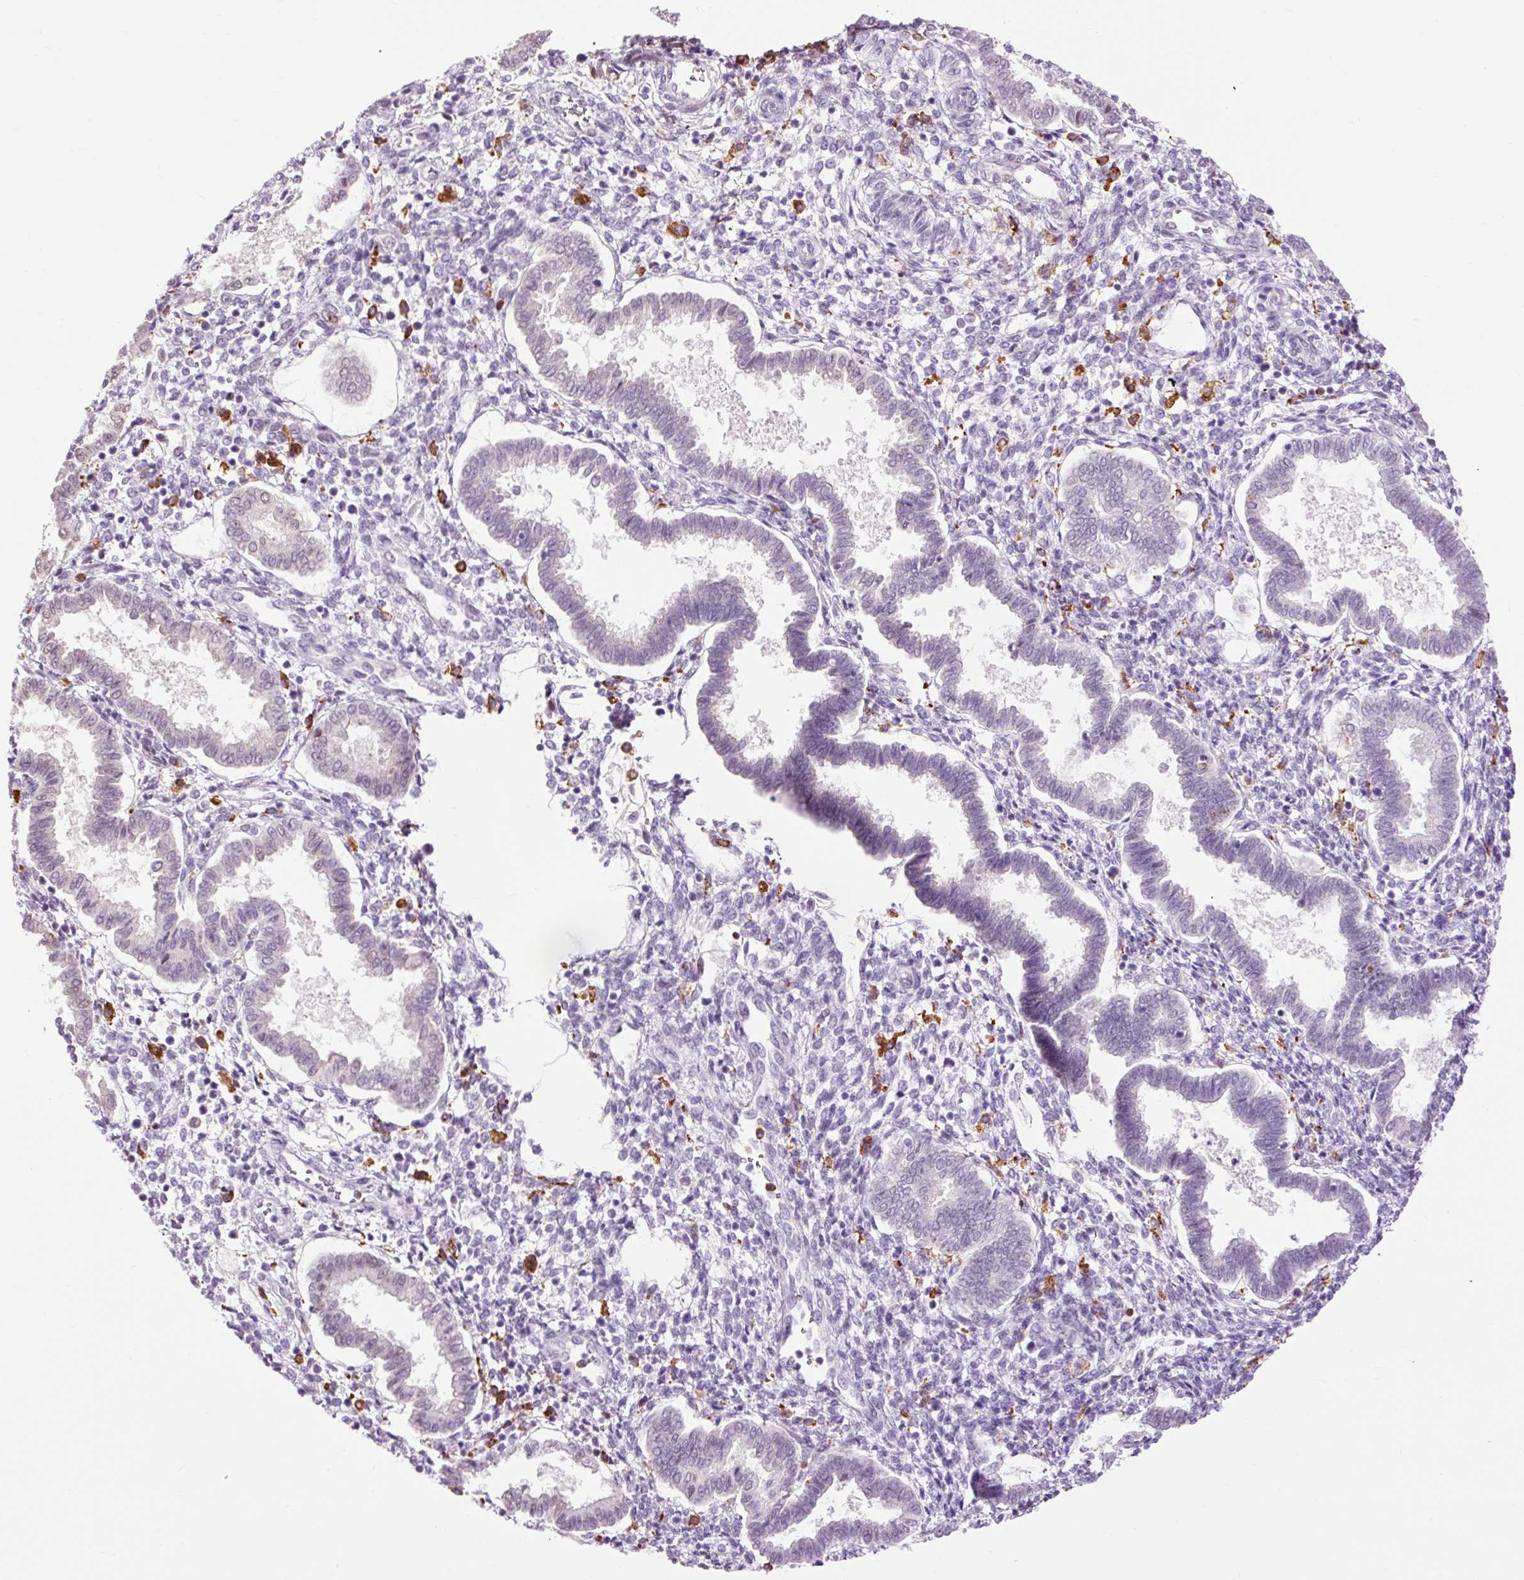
{"staining": {"intensity": "negative", "quantity": "none", "location": "none"}, "tissue": "endometrium", "cell_type": "Cells in endometrial stroma", "image_type": "normal", "snomed": [{"axis": "morphology", "description": "Normal tissue, NOS"}, {"axis": "topography", "description": "Endometrium"}], "caption": "The photomicrograph shows no staining of cells in endometrial stroma in benign endometrium. (DAB immunohistochemistry visualized using brightfield microscopy, high magnification).", "gene": "LY86", "patient": {"sex": "female", "age": 24}}